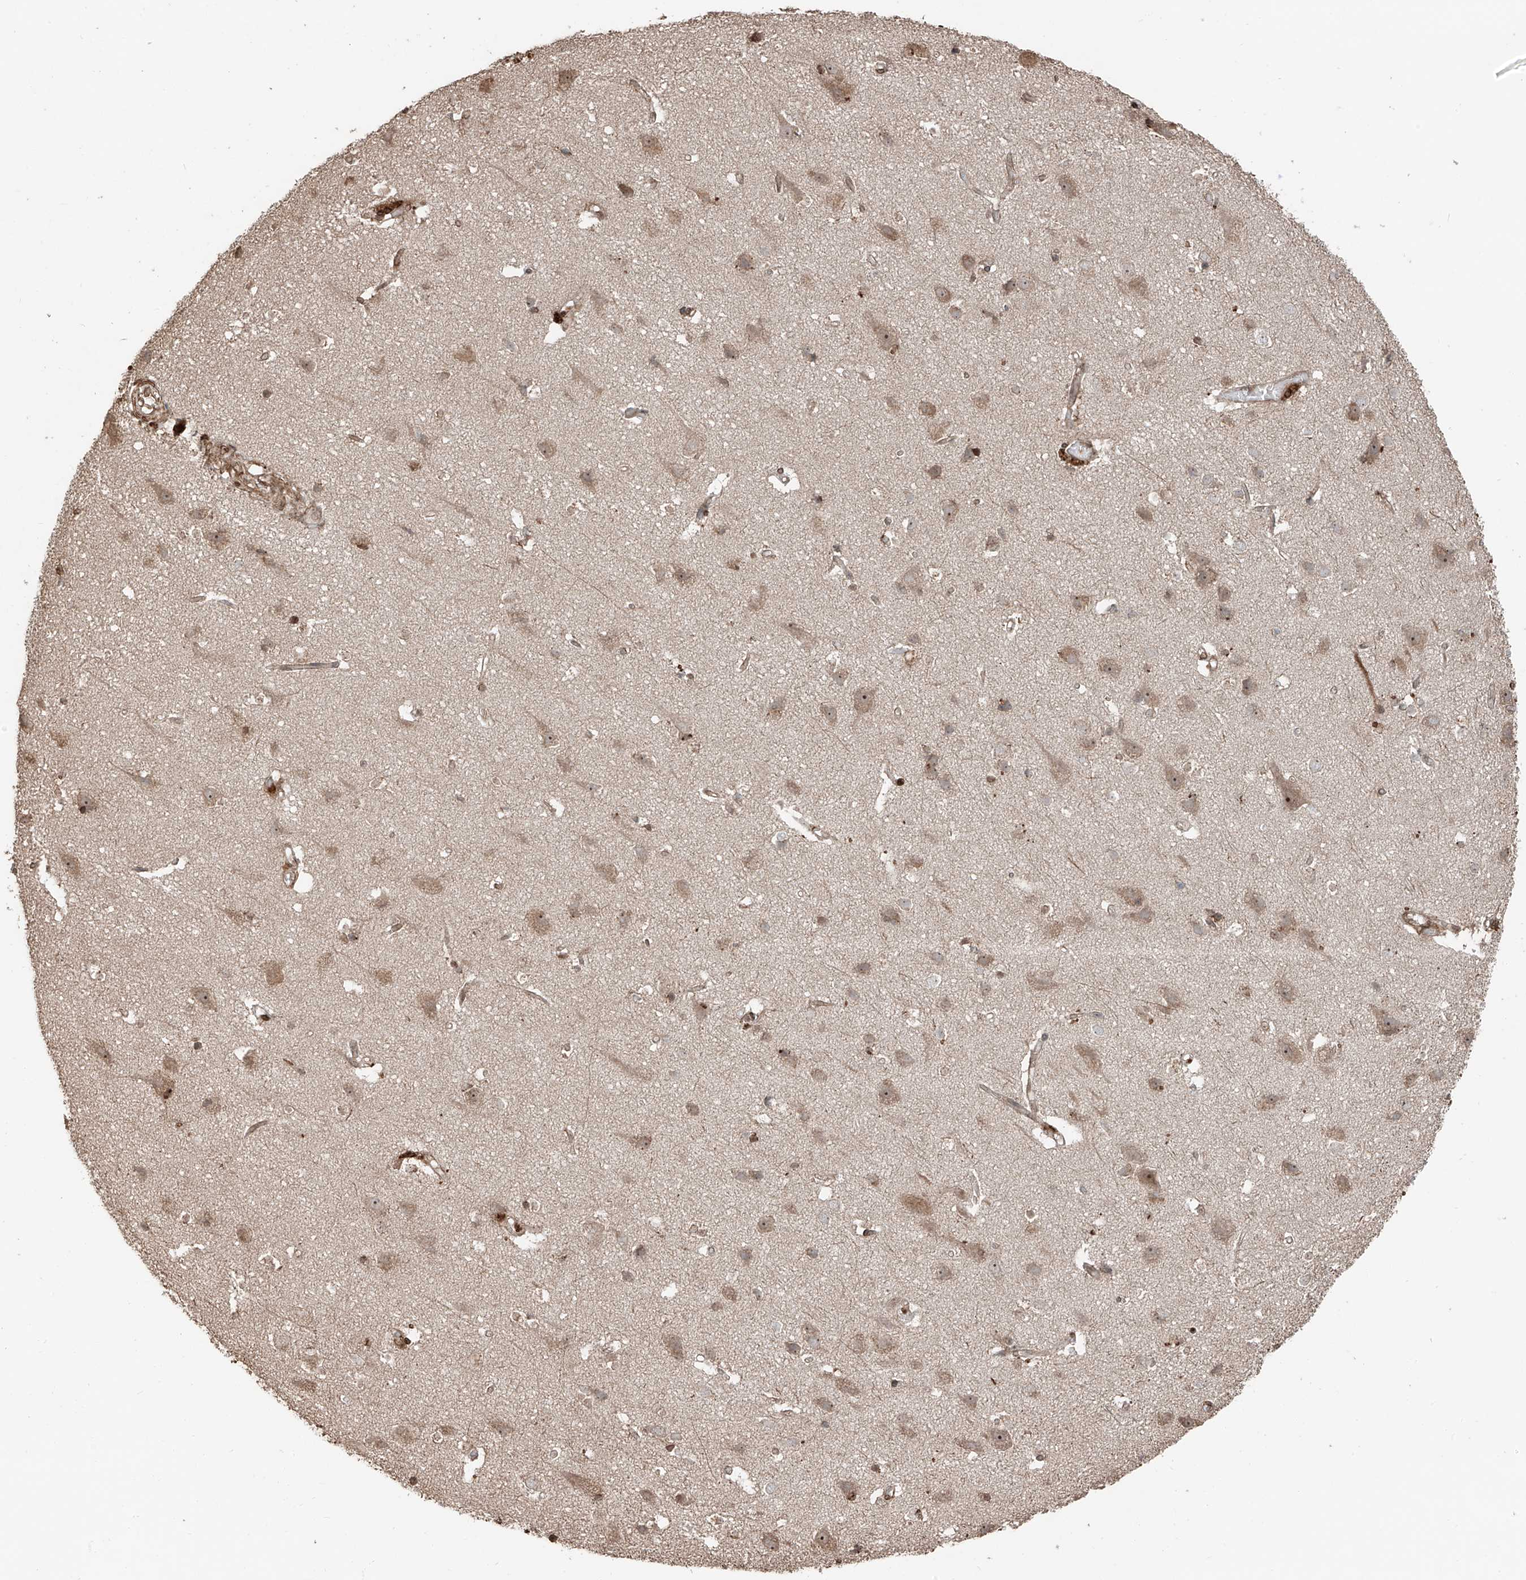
{"staining": {"intensity": "moderate", "quantity": ">75%", "location": "cytoplasmic/membranous,nuclear"}, "tissue": "cerebral cortex", "cell_type": "Endothelial cells", "image_type": "normal", "snomed": [{"axis": "morphology", "description": "Normal tissue, NOS"}, {"axis": "topography", "description": "Cerebral cortex"}], "caption": "IHC of benign cerebral cortex reveals medium levels of moderate cytoplasmic/membranous,nuclear positivity in about >75% of endothelial cells. Immunohistochemistry (ihc) stains the protein of interest in brown and the nuclei are stained blue.", "gene": "CEP162", "patient": {"sex": "male", "age": 54}}